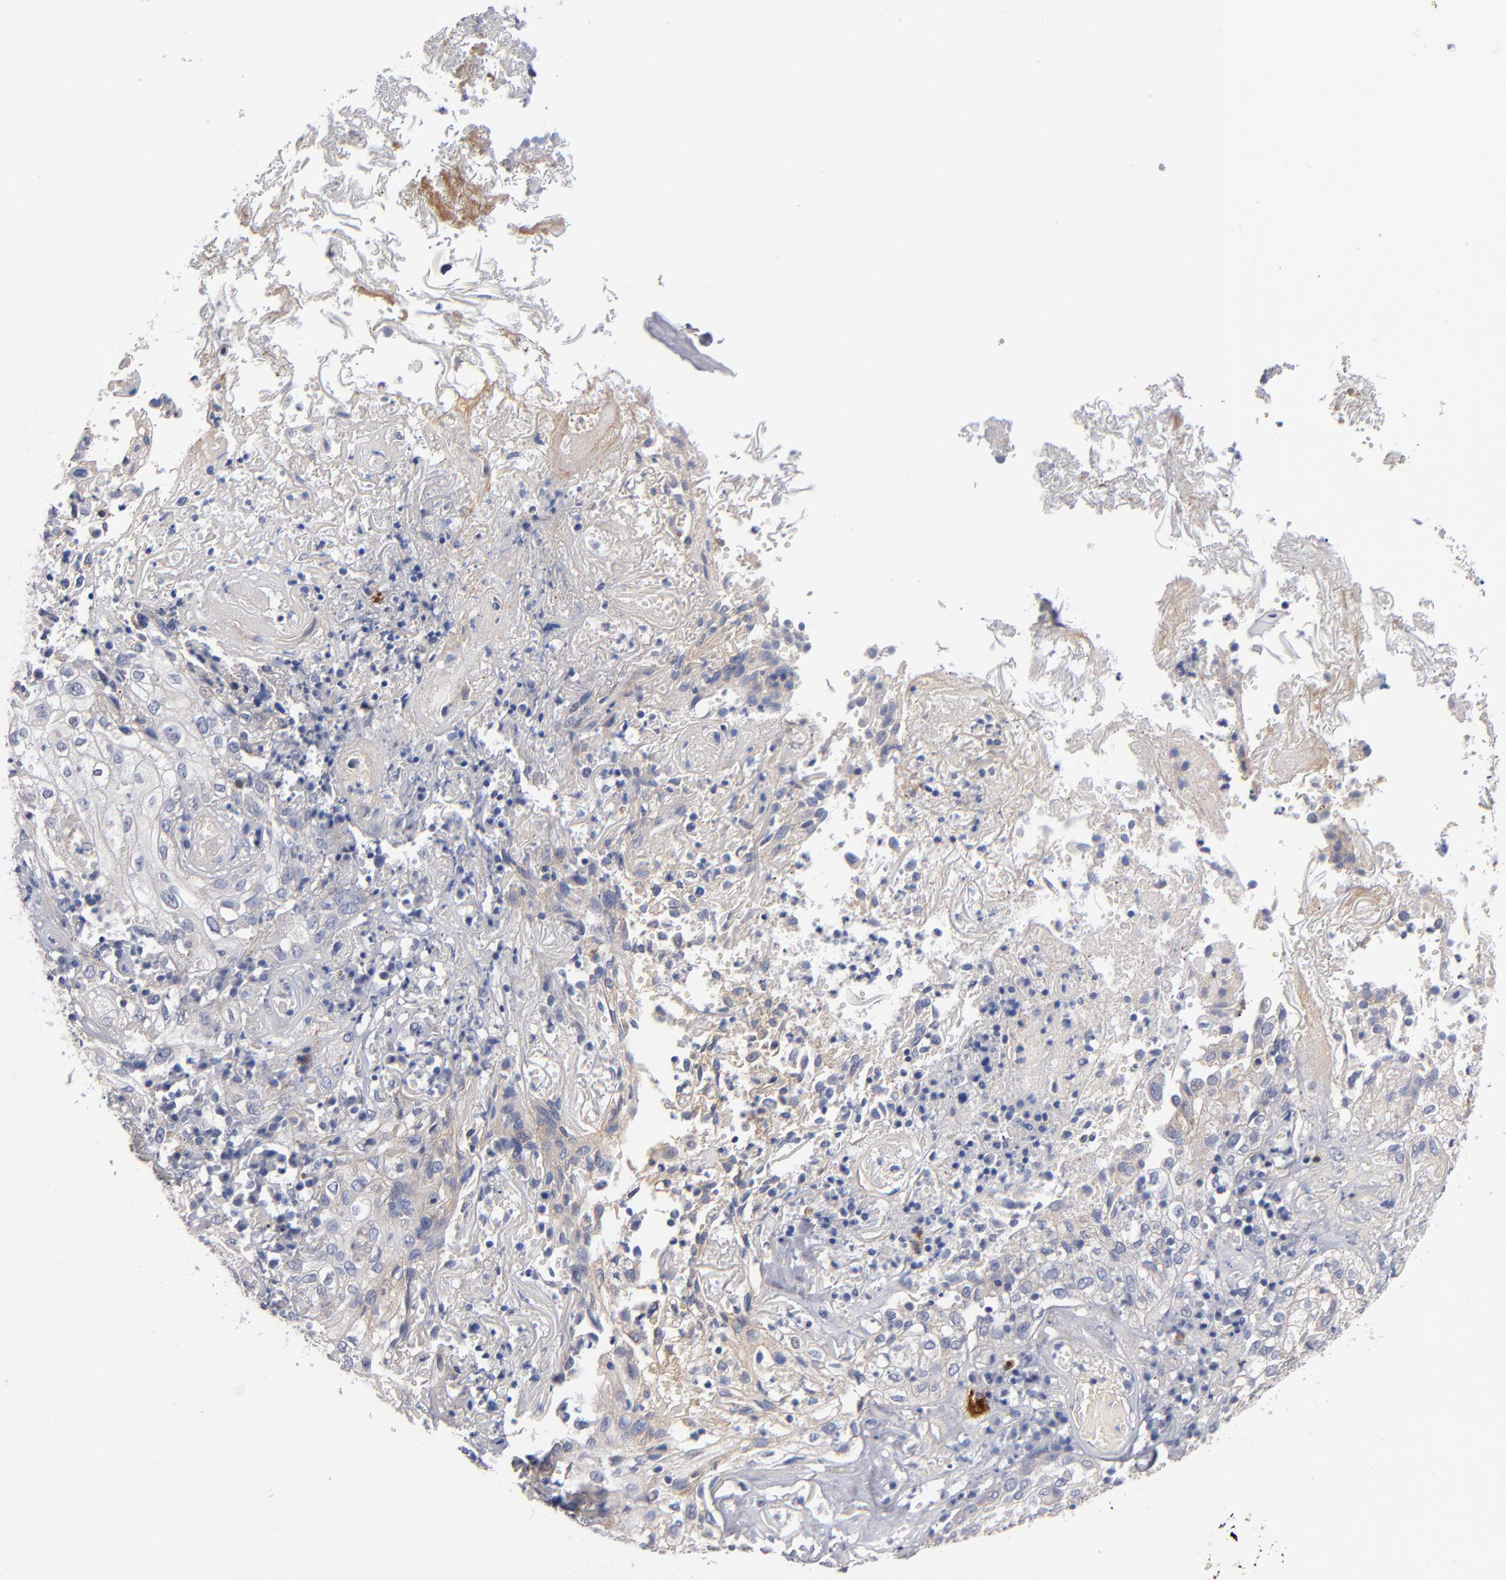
{"staining": {"intensity": "negative", "quantity": "none", "location": "none"}, "tissue": "skin cancer", "cell_type": "Tumor cells", "image_type": "cancer", "snomed": [{"axis": "morphology", "description": "Squamous cell carcinoma, NOS"}, {"axis": "topography", "description": "Skin"}], "caption": "This histopathology image is of skin cancer stained with immunohistochemistry (IHC) to label a protein in brown with the nuclei are counter-stained blue. There is no positivity in tumor cells.", "gene": "PLSCR4", "patient": {"sex": "male", "age": 65}}